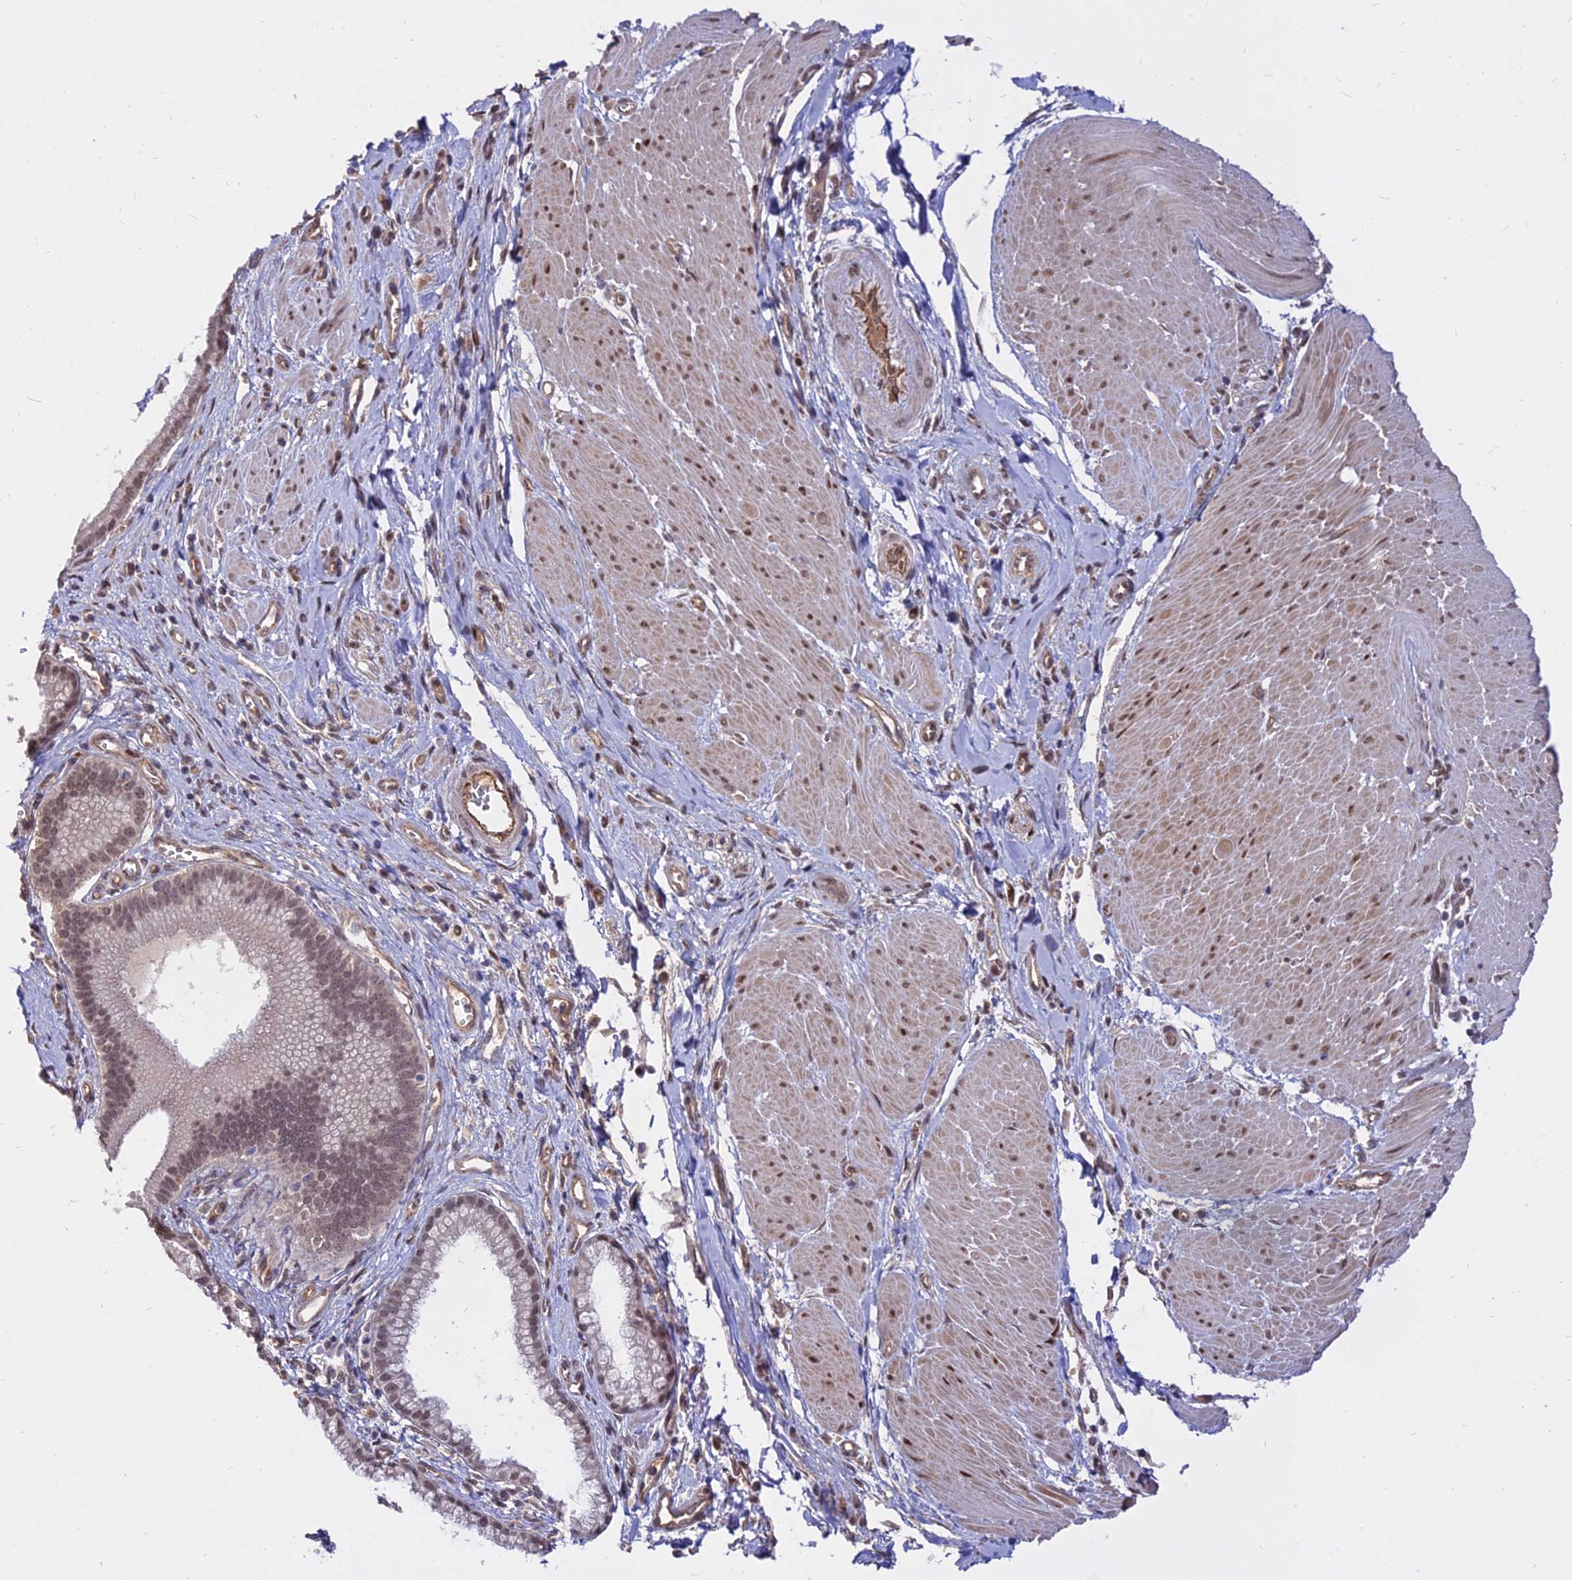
{"staining": {"intensity": "moderate", "quantity": ">75%", "location": "nuclear"}, "tissue": "pancreatic cancer", "cell_type": "Tumor cells", "image_type": "cancer", "snomed": [{"axis": "morphology", "description": "Adenocarcinoma, NOS"}, {"axis": "topography", "description": "Pancreas"}], "caption": "Pancreatic cancer (adenocarcinoma) stained for a protein displays moderate nuclear positivity in tumor cells.", "gene": "C11orf68", "patient": {"sex": "male", "age": 78}}